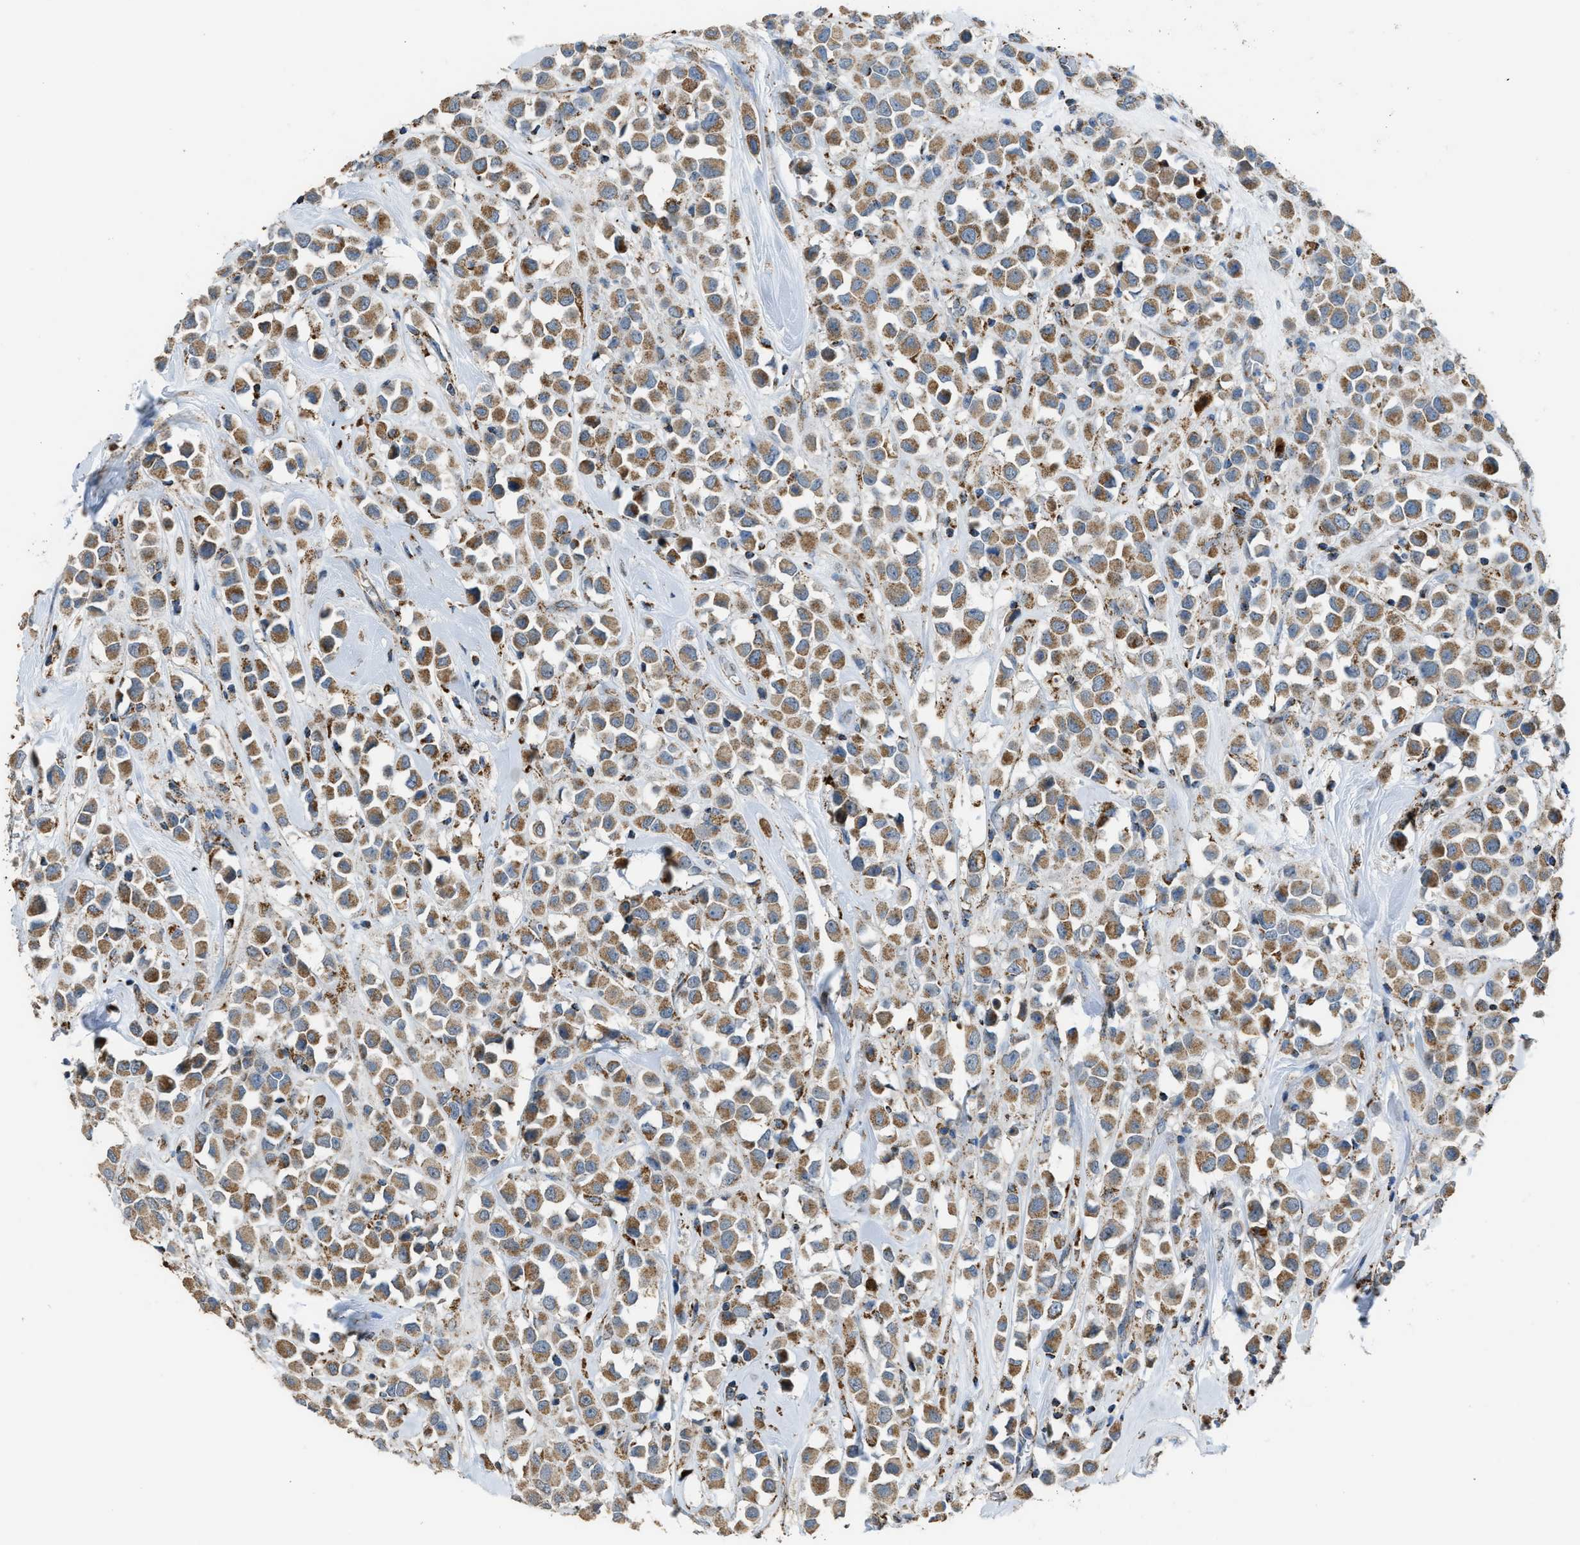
{"staining": {"intensity": "moderate", "quantity": ">75%", "location": "cytoplasmic/membranous"}, "tissue": "breast cancer", "cell_type": "Tumor cells", "image_type": "cancer", "snomed": [{"axis": "morphology", "description": "Duct carcinoma"}, {"axis": "topography", "description": "Breast"}], "caption": "Breast cancer stained for a protein demonstrates moderate cytoplasmic/membranous positivity in tumor cells.", "gene": "ETFB", "patient": {"sex": "female", "age": 61}}